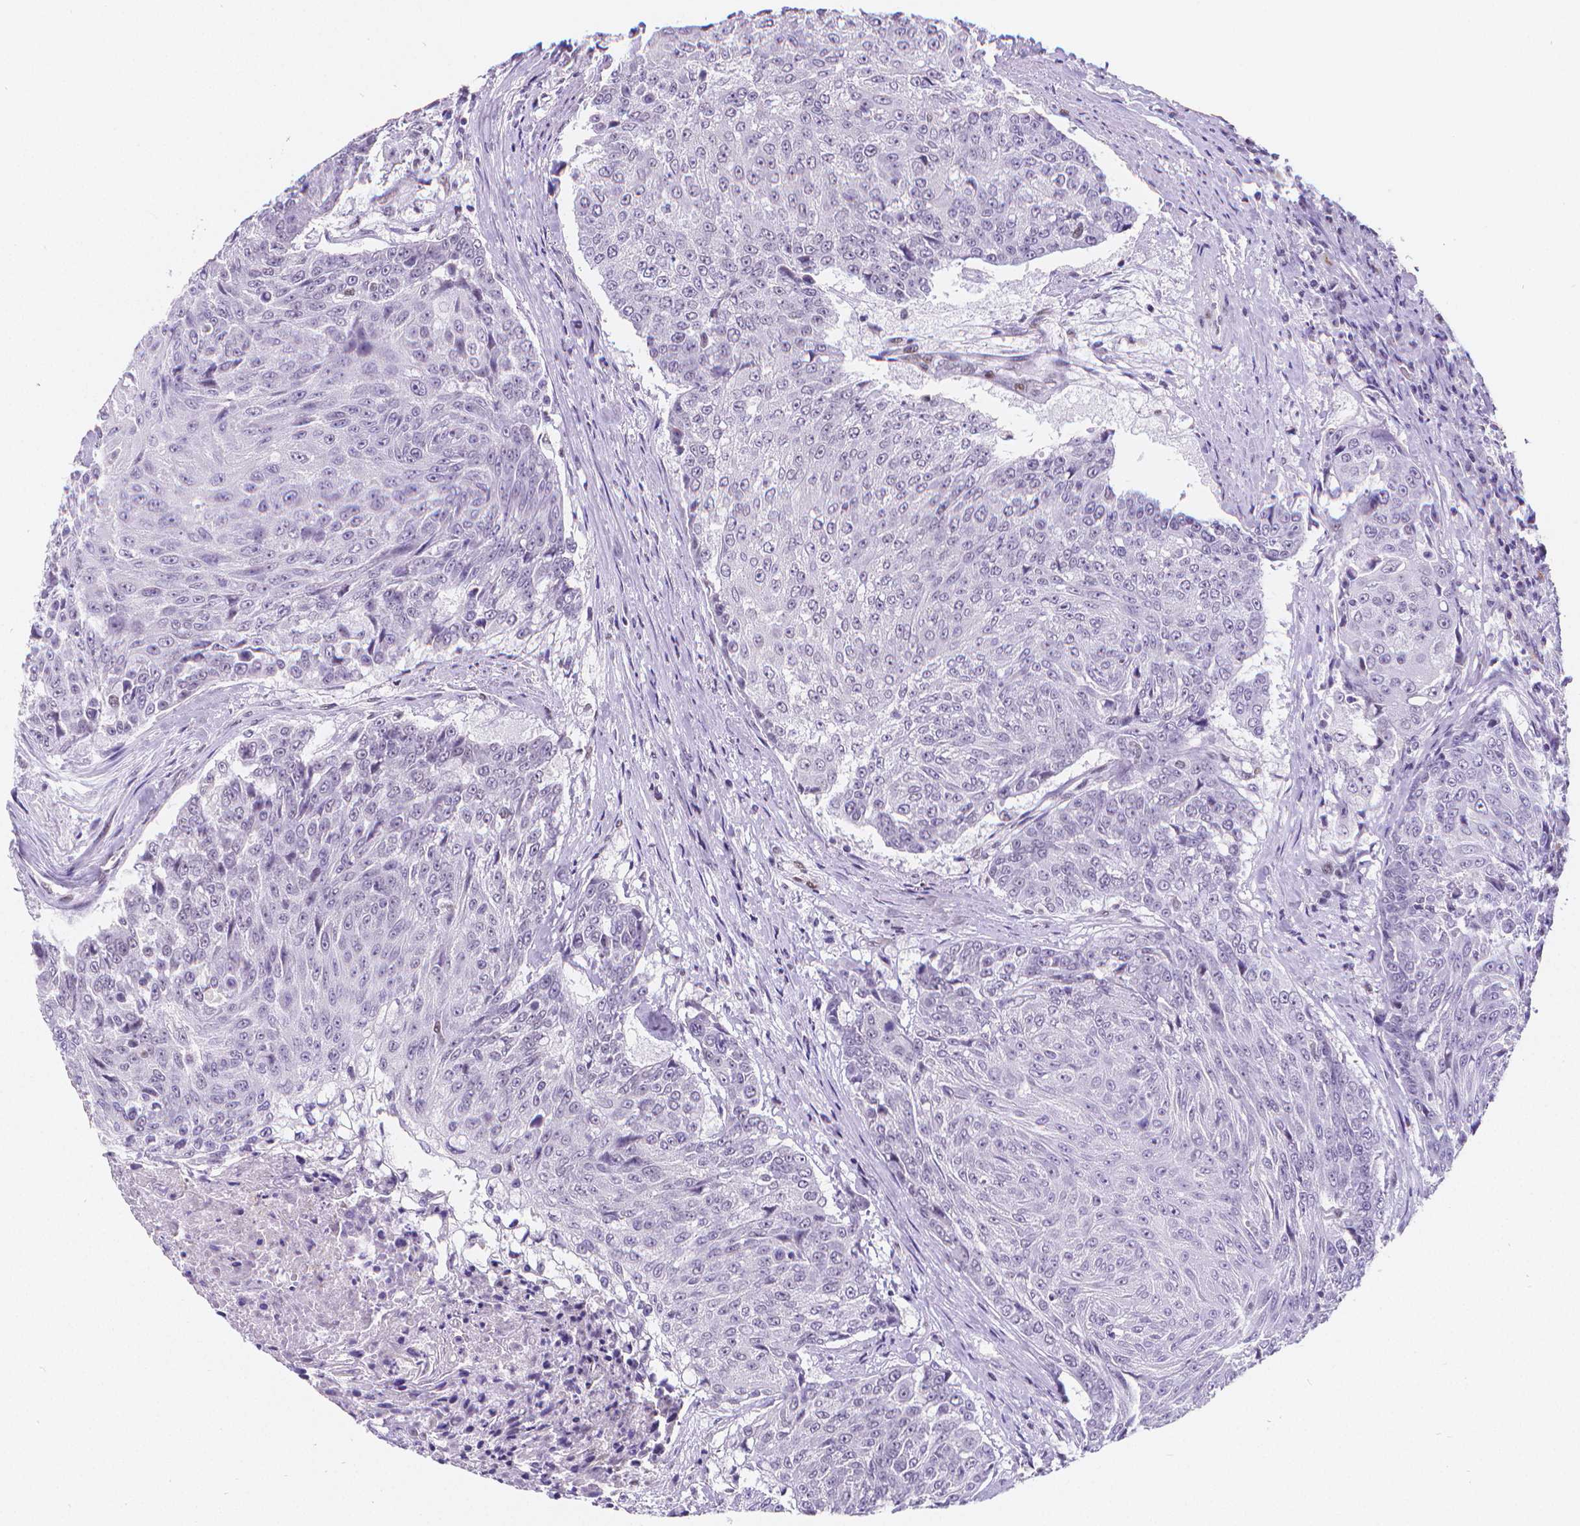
{"staining": {"intensity": "negative", "quantity": "none", "location": "none"}, "tissue": "urothelial cancer", "cell_type": "Tumor cells", "image_type": "cancer", "snomed": [{"axis": "morphology", "description": "Urothelial carcinoma, High grade"}, {"axis": "topography", "description": "Urinary bladder"}], "caption": "High power microscopy image of an IHC photomicrograph of urothelial cancer, revealing no significant expression in tumor cells.", "gene": "MEF2C", "patient": {"sex": "female", "age": 63}}